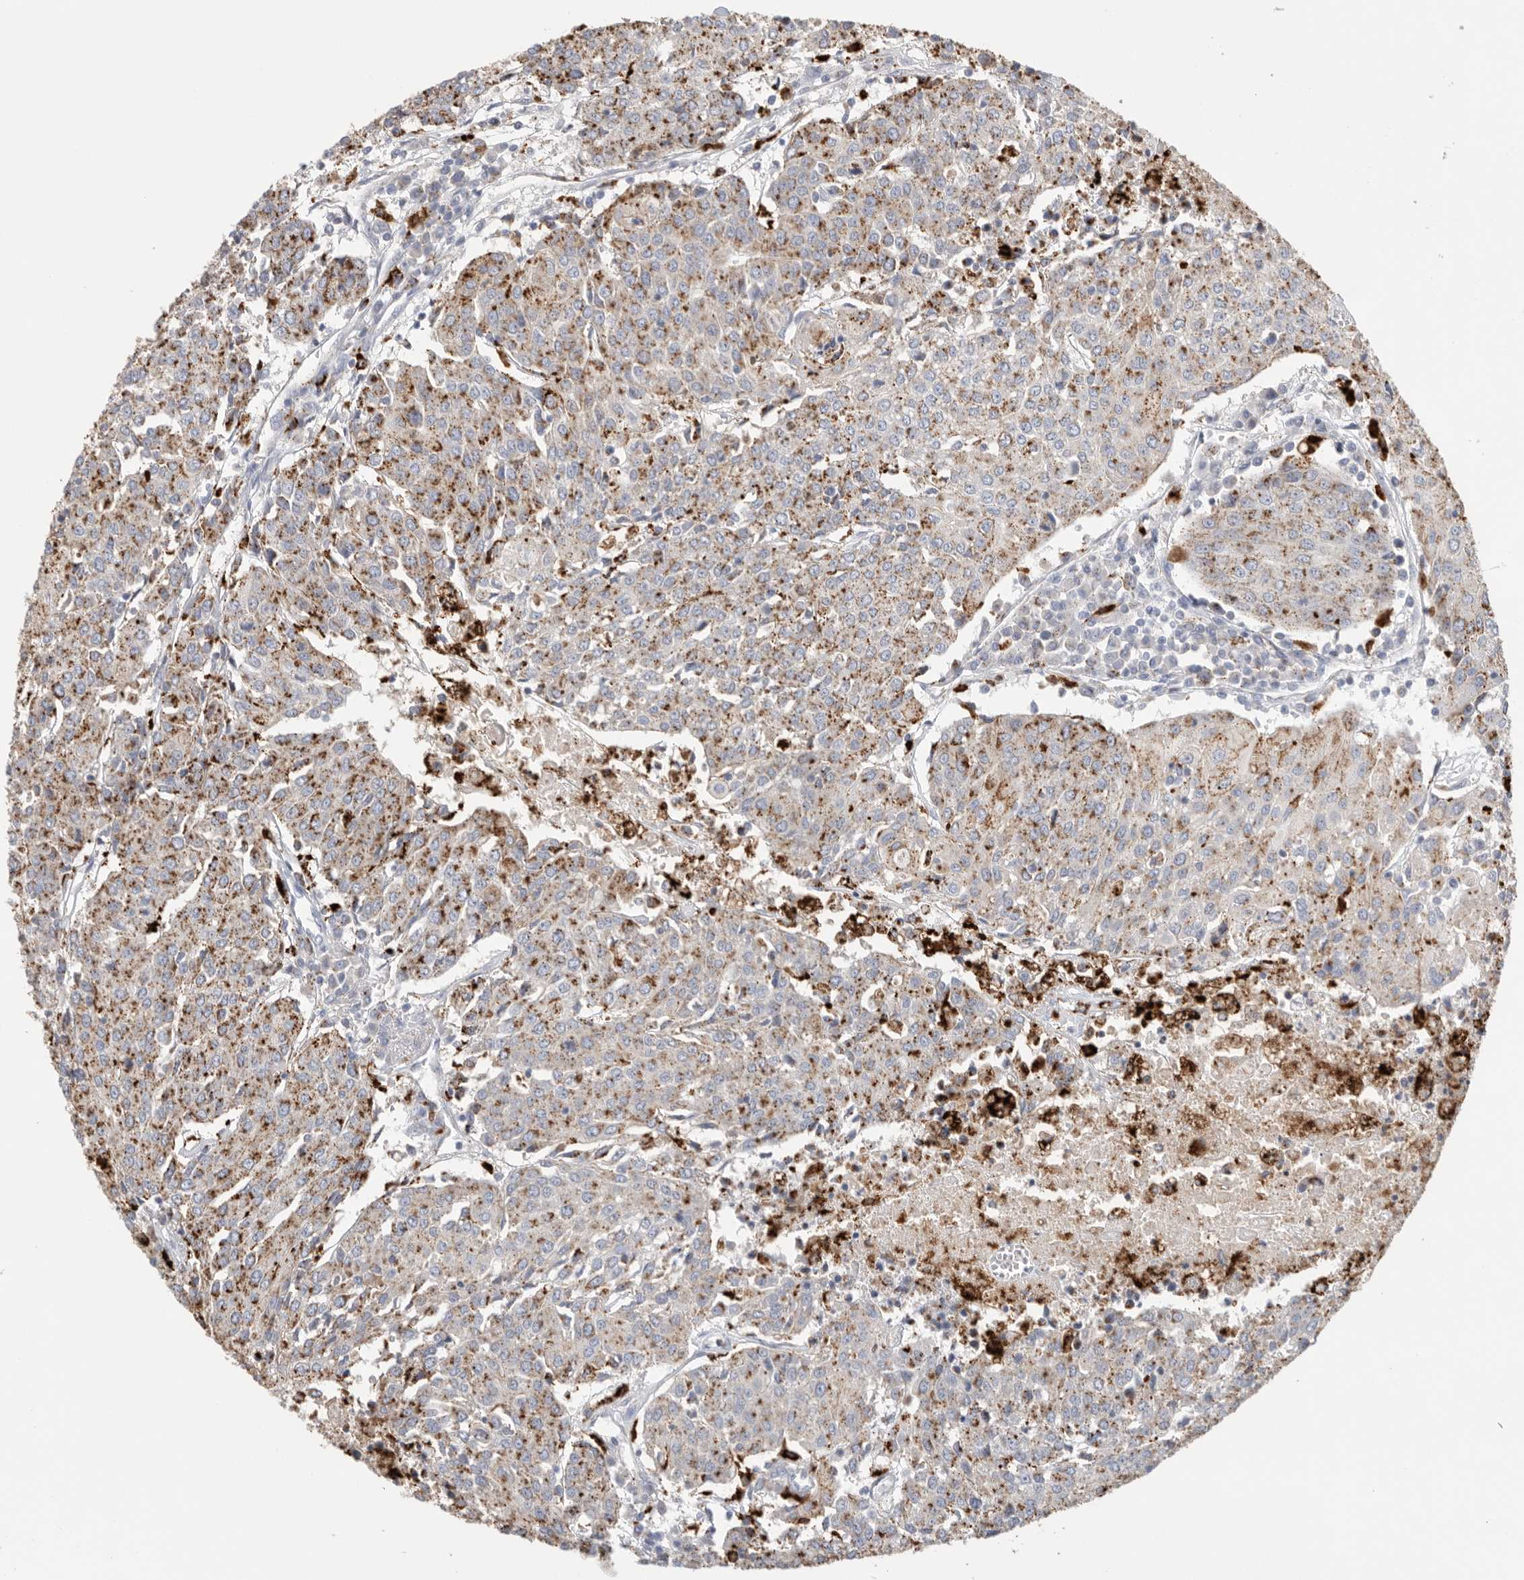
{"staining": {"intensity": "moderate", "quantity": ">75%", "location": "cytoplasmic/membranous"}, "tissue": "urothelial cancer", "cell_type": "Tumor cells", "image_type": "cancer", "snomed": [{"axis": "morphology", "description": "Urothelial carcinoma, High grade"}, {"axis": "topography", "description": "Urinary bladder"}], "caption": "About >75% of tumor cells in urothelial carcinoma (high-grade) display moderate cytoplasmic/membranous protein staining as visualized by brown immunohistochemical staining.", "gene": "GGH", "patient": {"sex": "female", "age": 85}}